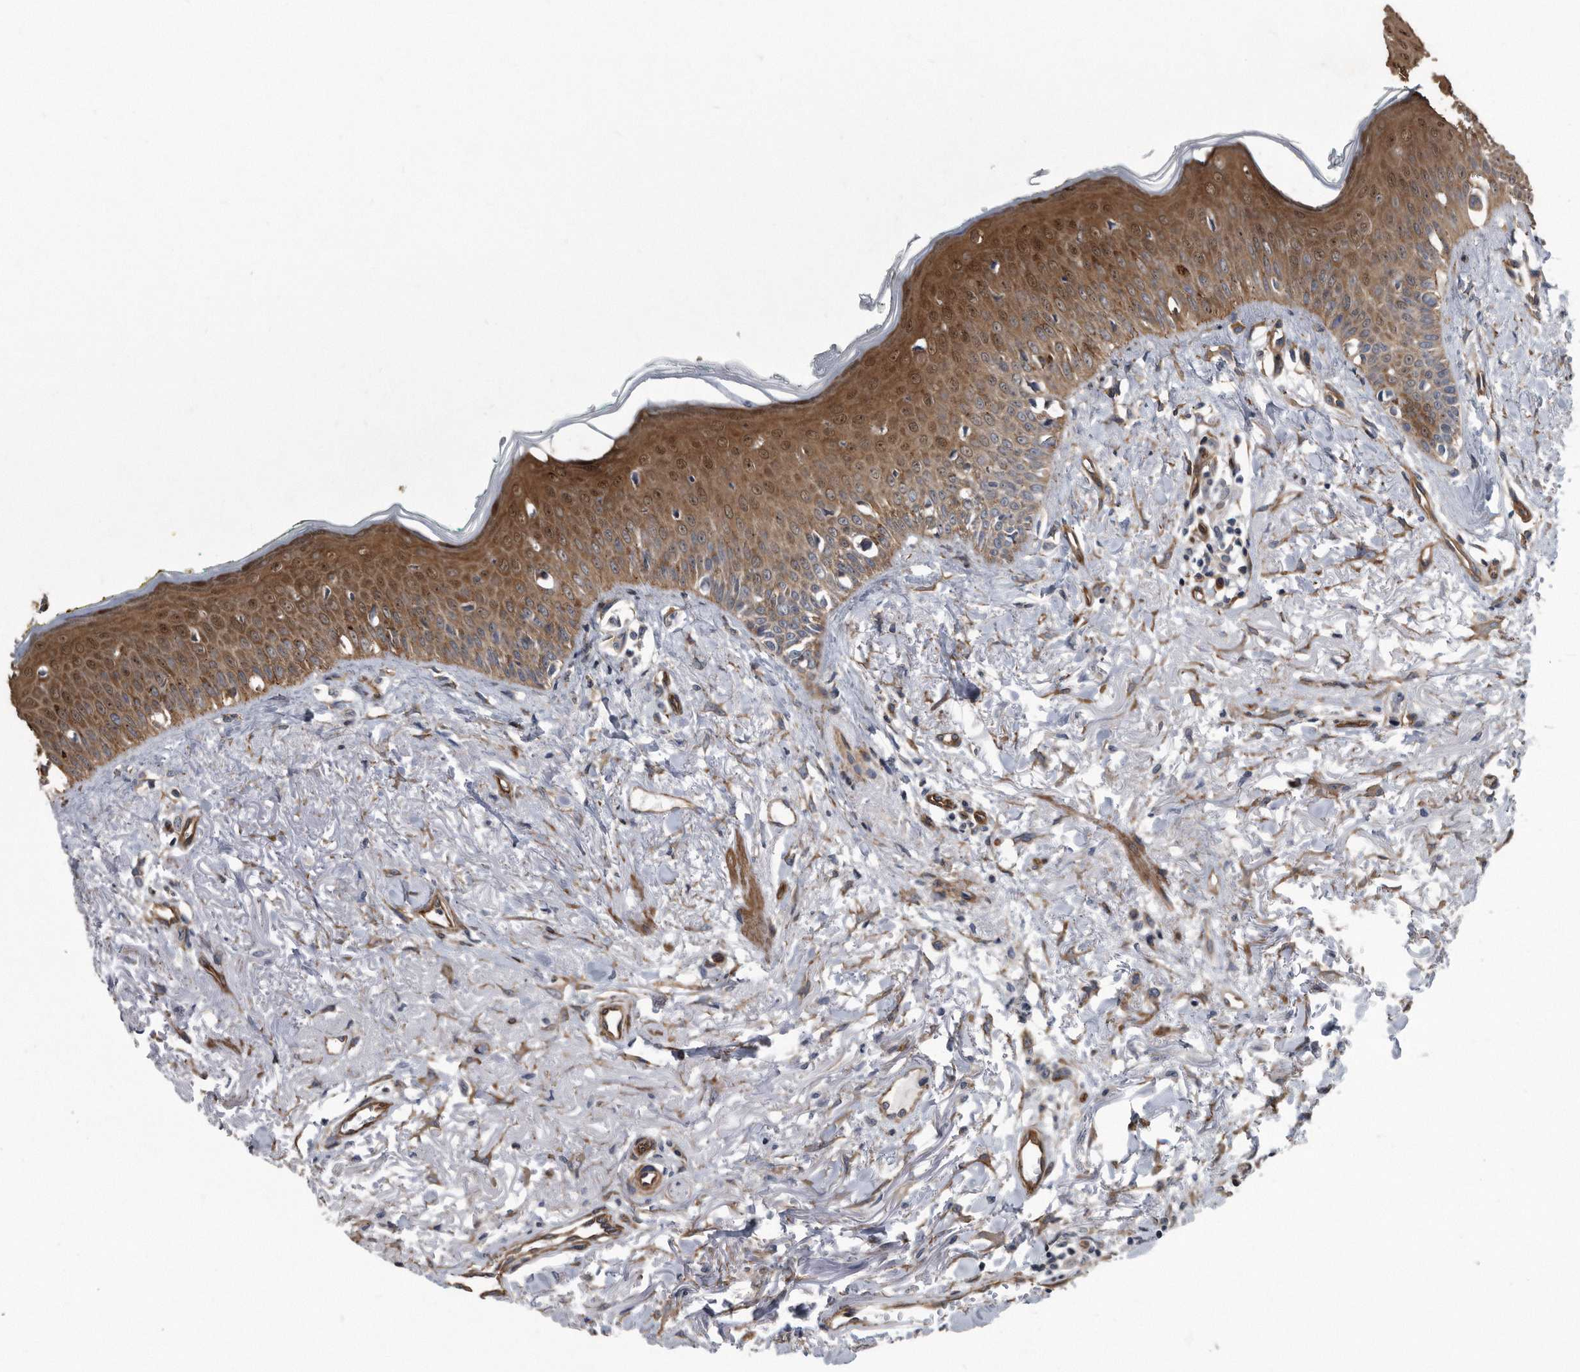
{"staining": {"intensity": "moderate", "quantity": ">75%", "location": "cytoplasmic/membranous,nuclear"}, "tissue": "oral mucosa", "cell_type": "Squamous epithelial cells", "image_type": "normal", "snomed": [{"axis": "morphology", "description": "Normal tissue, NOS"}, {"axis": "topography", "description": "Oral tissue"}], "caption": "IHC of normal human oral mucosa demonstrates medium levels of moderate cytoplasmic/membranous,nuclear expression in about >75% of squamous epithelial cells.", "gene": "ARMCX1", "patient": {"sex": "female", "age": 70}}